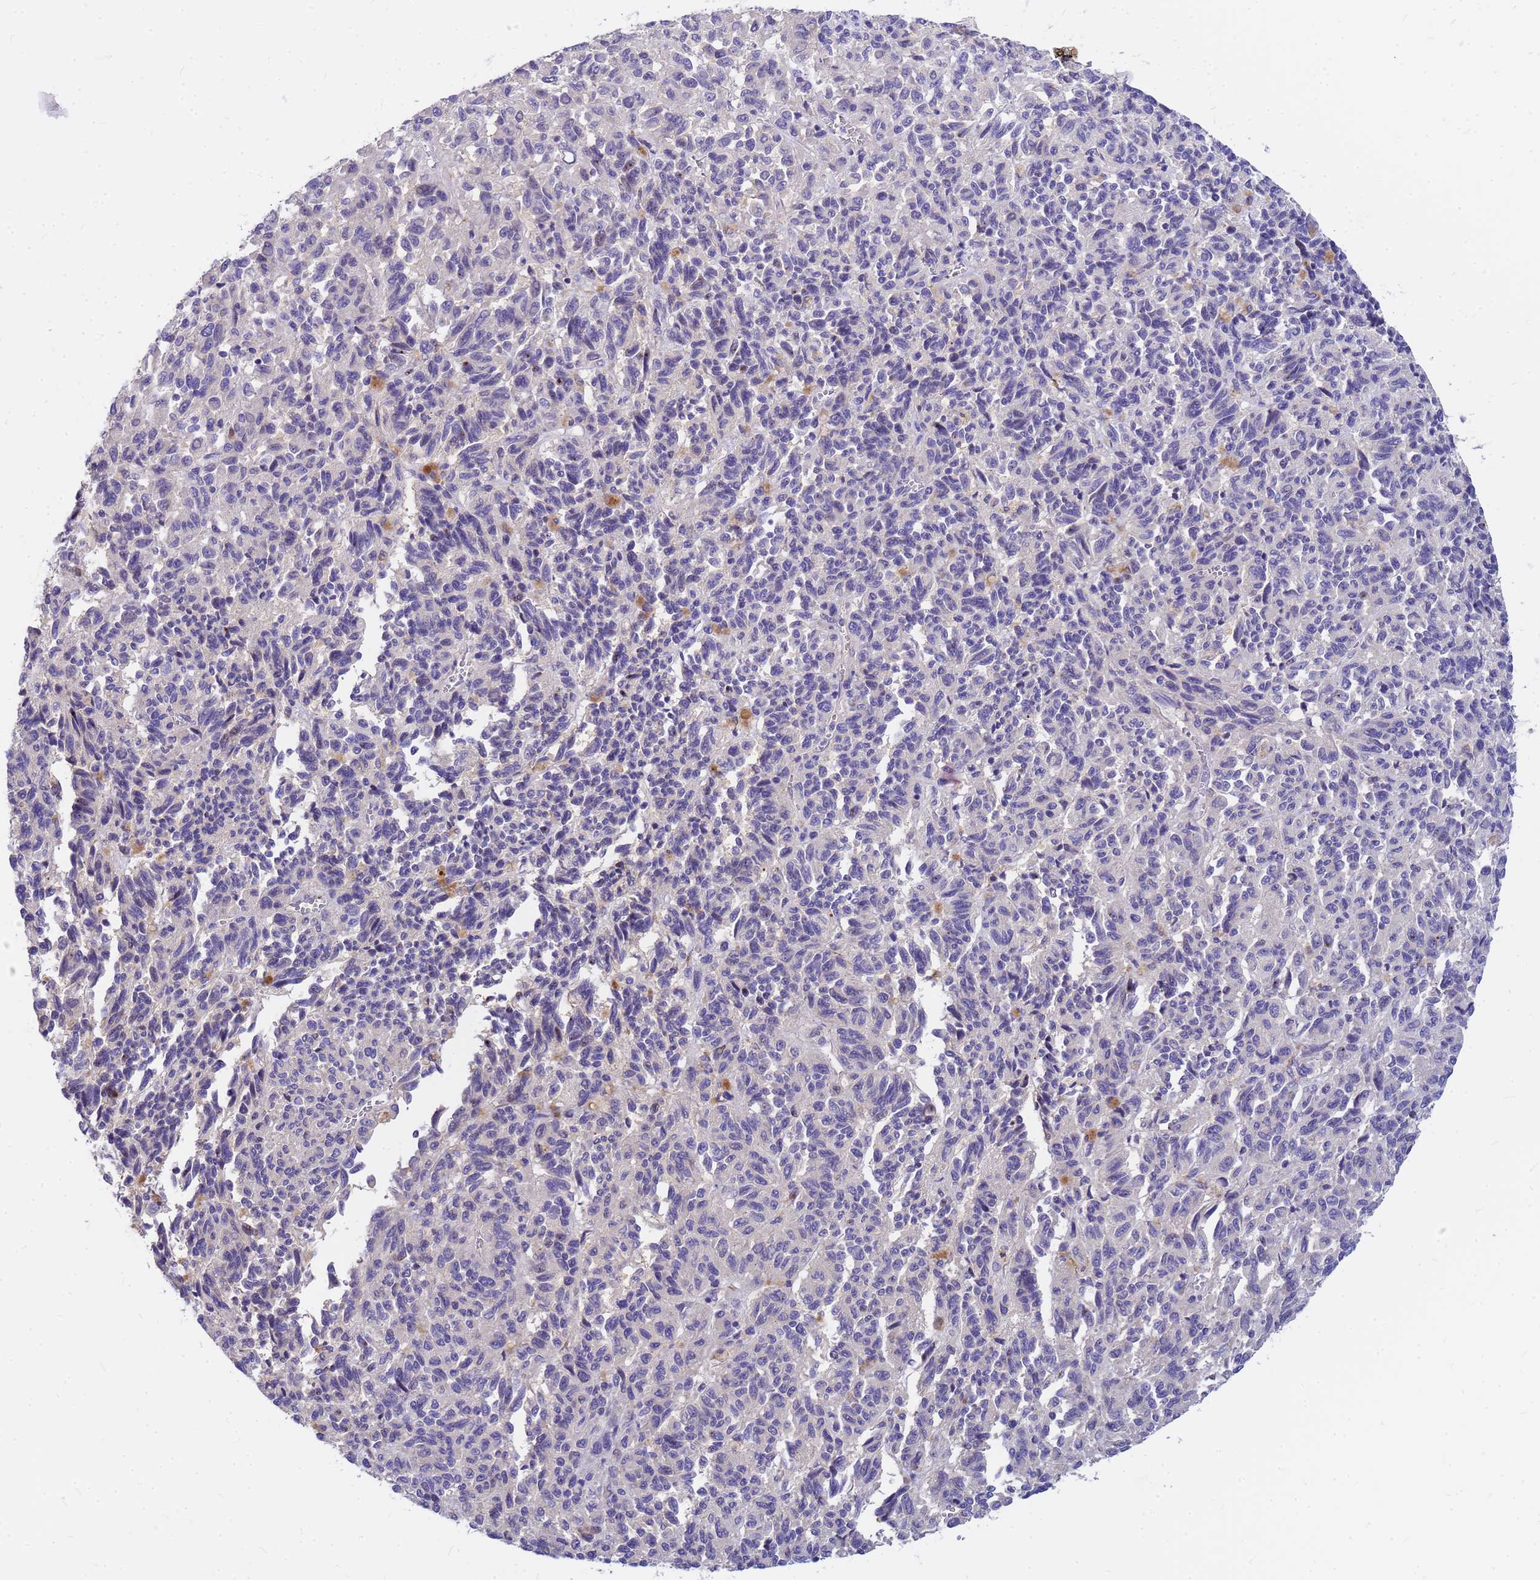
{"staining": {"intensity": "negative", "quantity": "none", "location": "none"}, "tissue": "melanoma", "cell_type": "Tumor cells", "image_type": "cancer", "snomed": [{"axis": "morphology", "description": "Malignant melanoma, Metastatic site"}, {"axis": "topography", "description": "Lung"}], "caption": "The immunohistochemistry (IHC) image has no significant positivity in tumor cells of melanoma tissue.", "gene": "DPRX", "patient": {"sex": "male", "age": 64}}